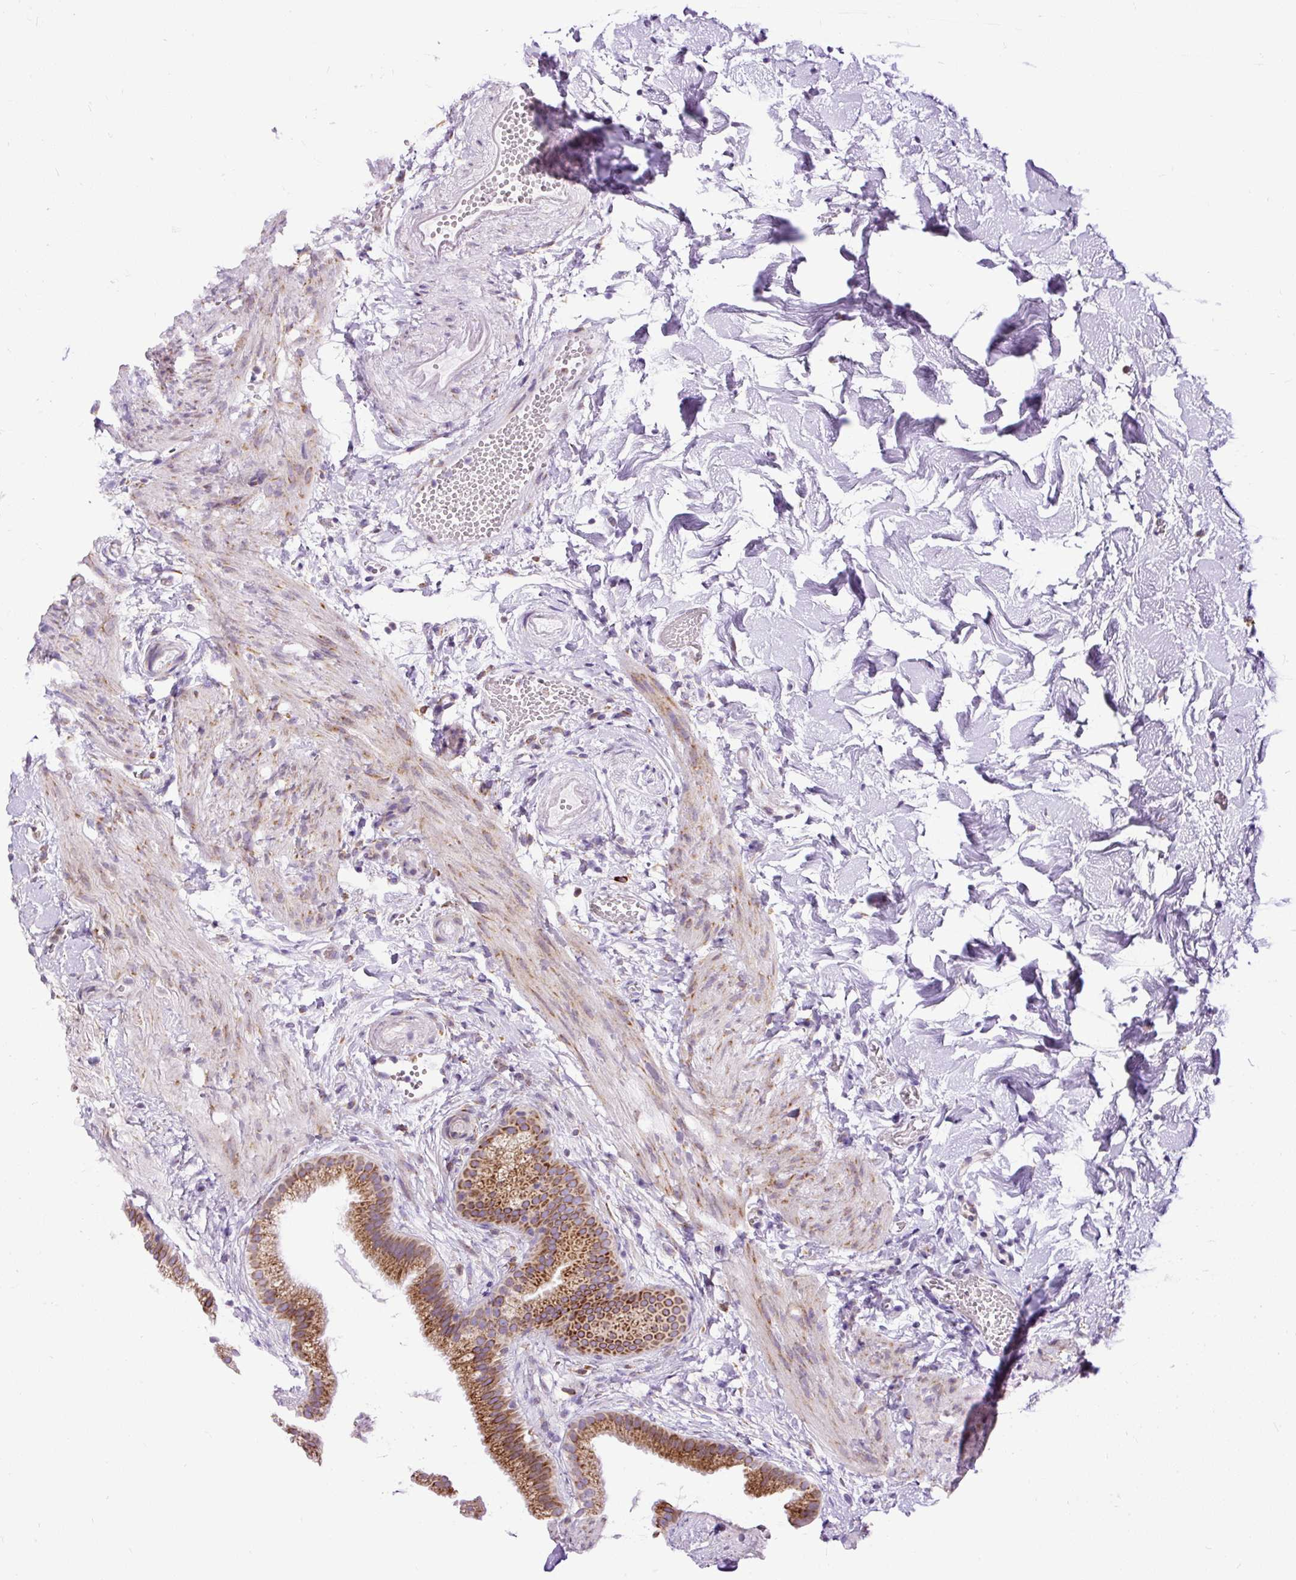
{"staining": {"intensity": "strong", "quantity": ">75%", "location": "cytoplasmic/membranous"}, "tissue": "gallbladder", "cell_type": "Glandular cells", "image_type": "normal", "snomed": [{"axis": "morphology", "description": "Normal tissue, NOS"}, {"axis": "topography", "description": "Gallbladder"}], "caption": "This is an image of immunohistochemistry staining of unremarkable gallbladder, which shows strong expression in the cytoplasmic/membranous of glandular cells.", "gene": "DDOST", "patient": {"sex": "female", "age": 63}}